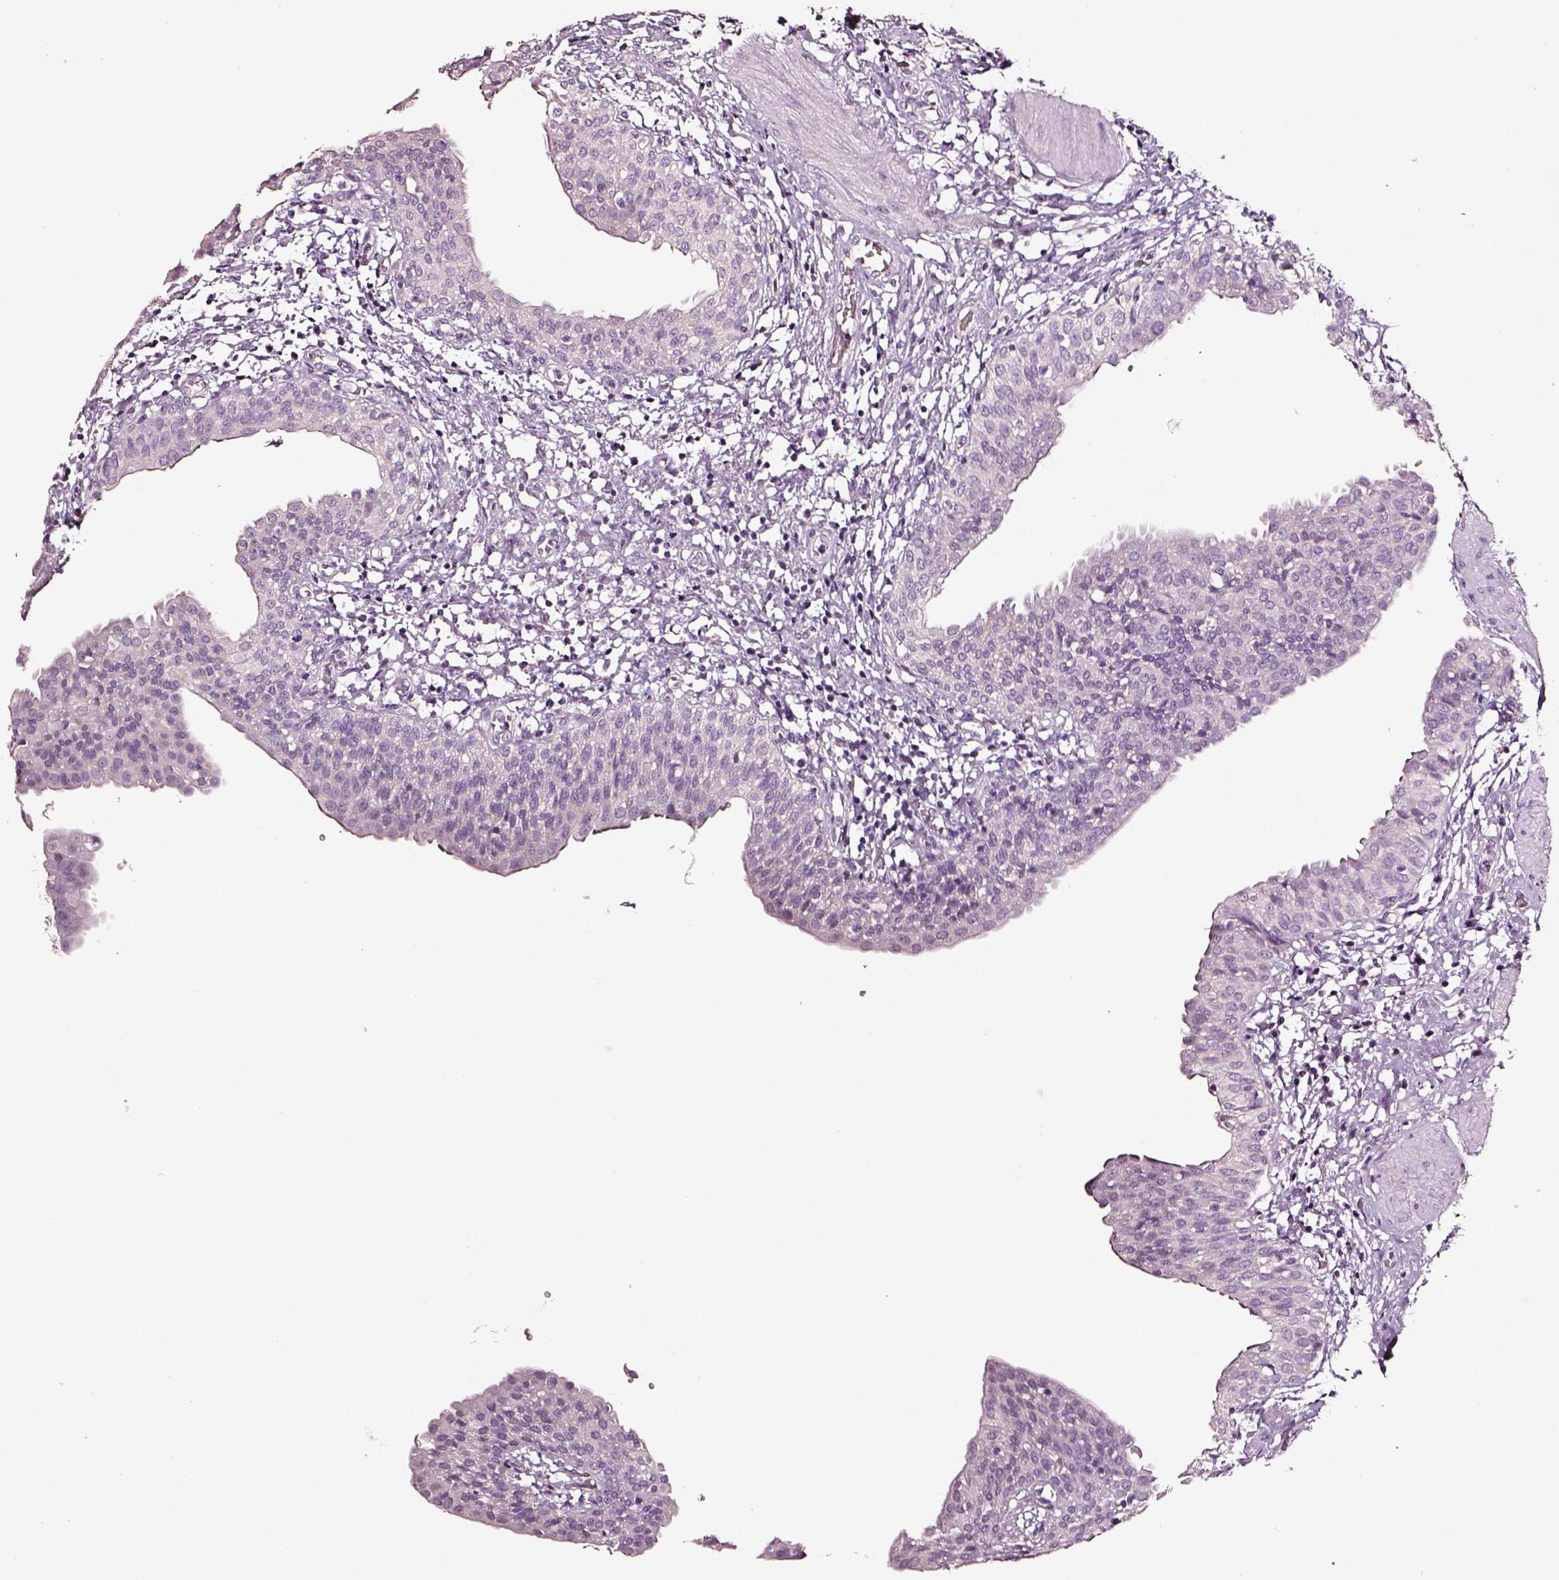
{"staining": {"intensity": "negative", "quantity": "none", "location": "none"}, "tissue": "urinary bladder", "cell_type": "Urothelial cells", "image_type": "normal", "snomed": [{"axis": "morphology", "description": "Normal tissue, NOS"}, {"axis": "topography", "description": "Urinary bladder"}], "caption": "The micrograph demonstrates no significant positivity in urothelial cells of urinary bladder. The staining was performed using DAB to visualize the protein expression in brown, while the nuclei were stained in blue with hematoxylin (Magnification: 20x).", "gene": "AADAT", "patient": {"sex": "male", "age": 55}}